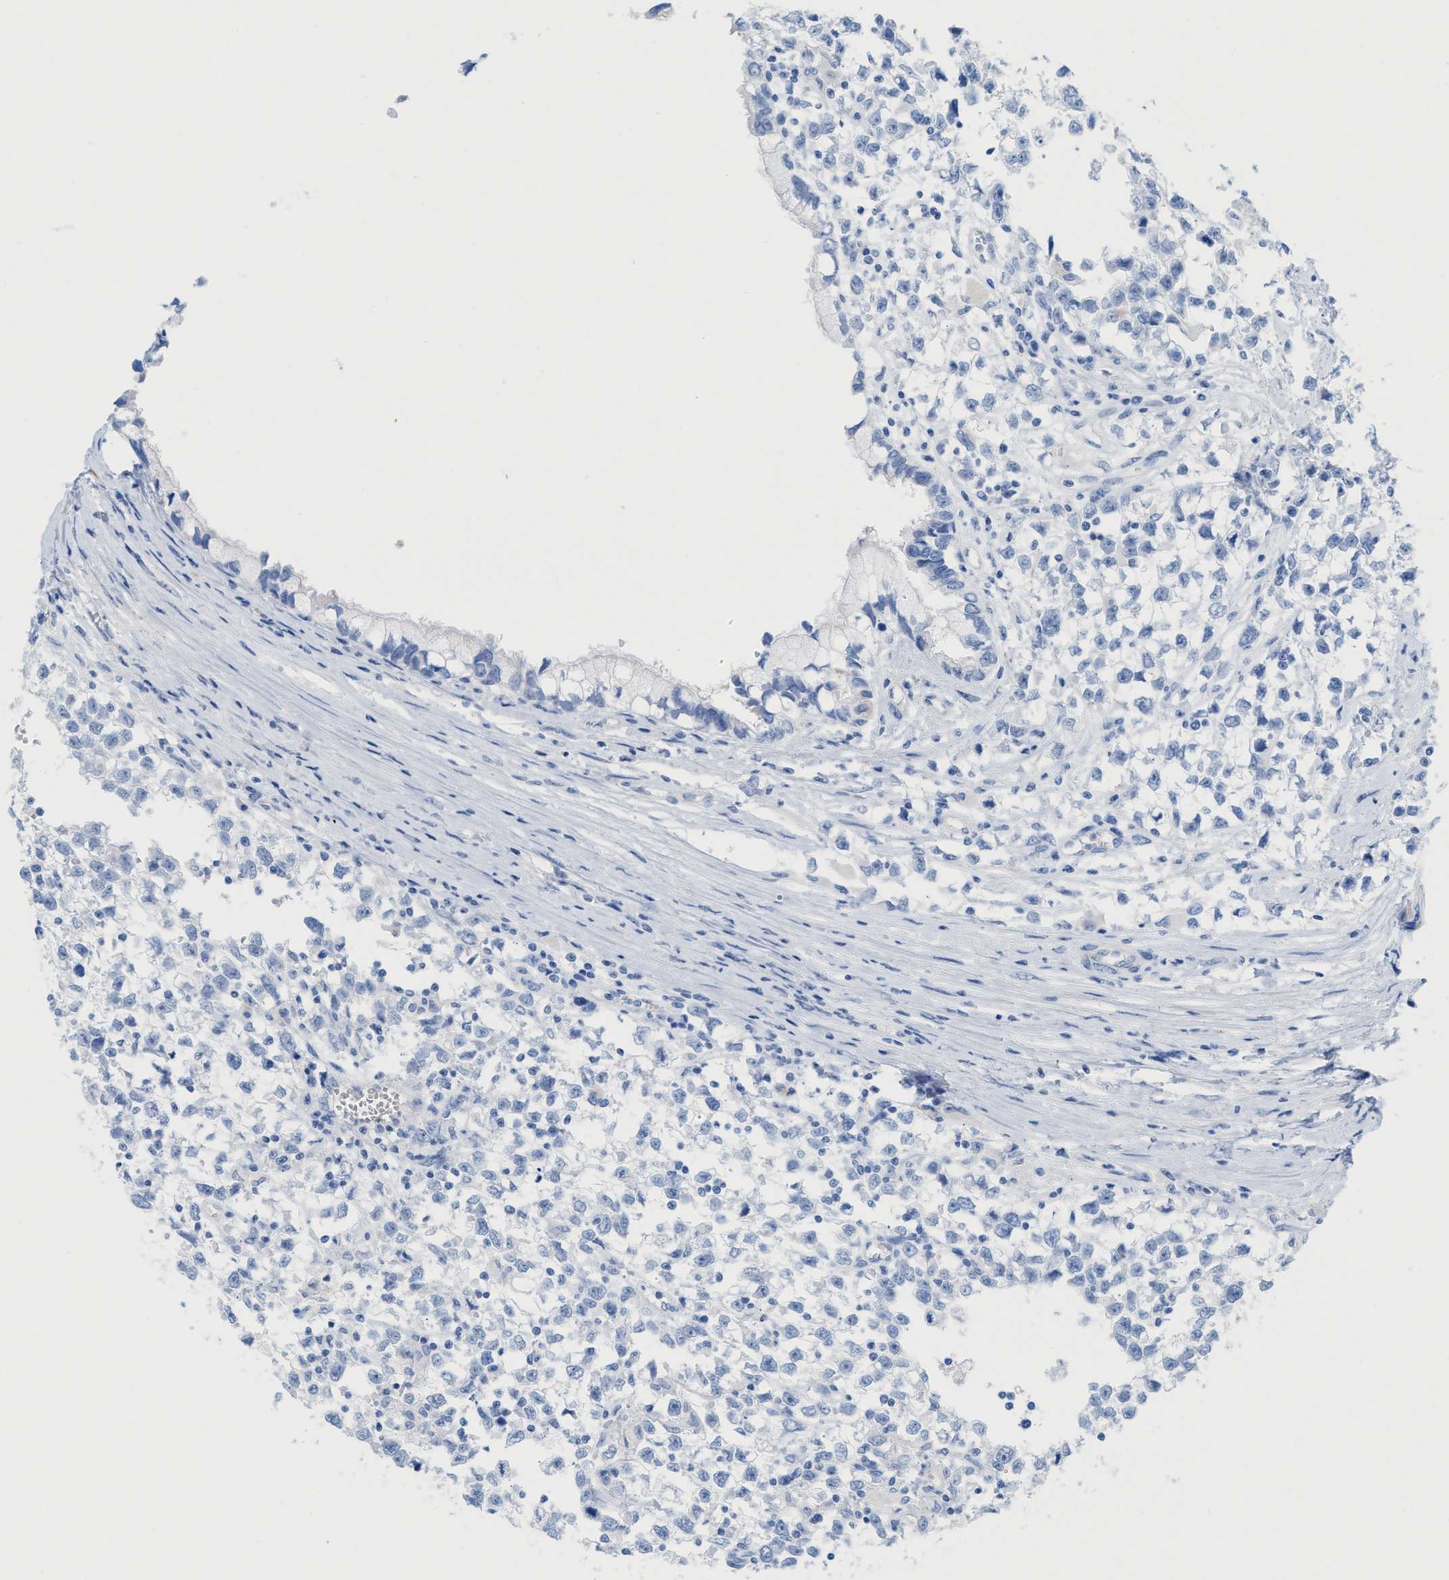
{"staining": {"intensity": "negative", "quantity": "none", "location": "none"}, "tissue": "testis cancer", "cell_type": "Tumor cells", "image_type": "cancer", "snomed": [{"axis": "morphology", "description": "Seminoma, NOS"}, {"axis": "morphology", "description": "Carcinoma, Embryonal, NOS"}, {"axis": "topography", "description": "Testis"}], "caption": "Tumor cells show no significant positivity in testis cancer. The staining is performed using DAB (3,3'-diaminobenzidine) brown chromogen with nuclei counter-stained in using hematoxylin.", "gene": "ANKFN1", "patient": {"sex": "male", "age": 51}}